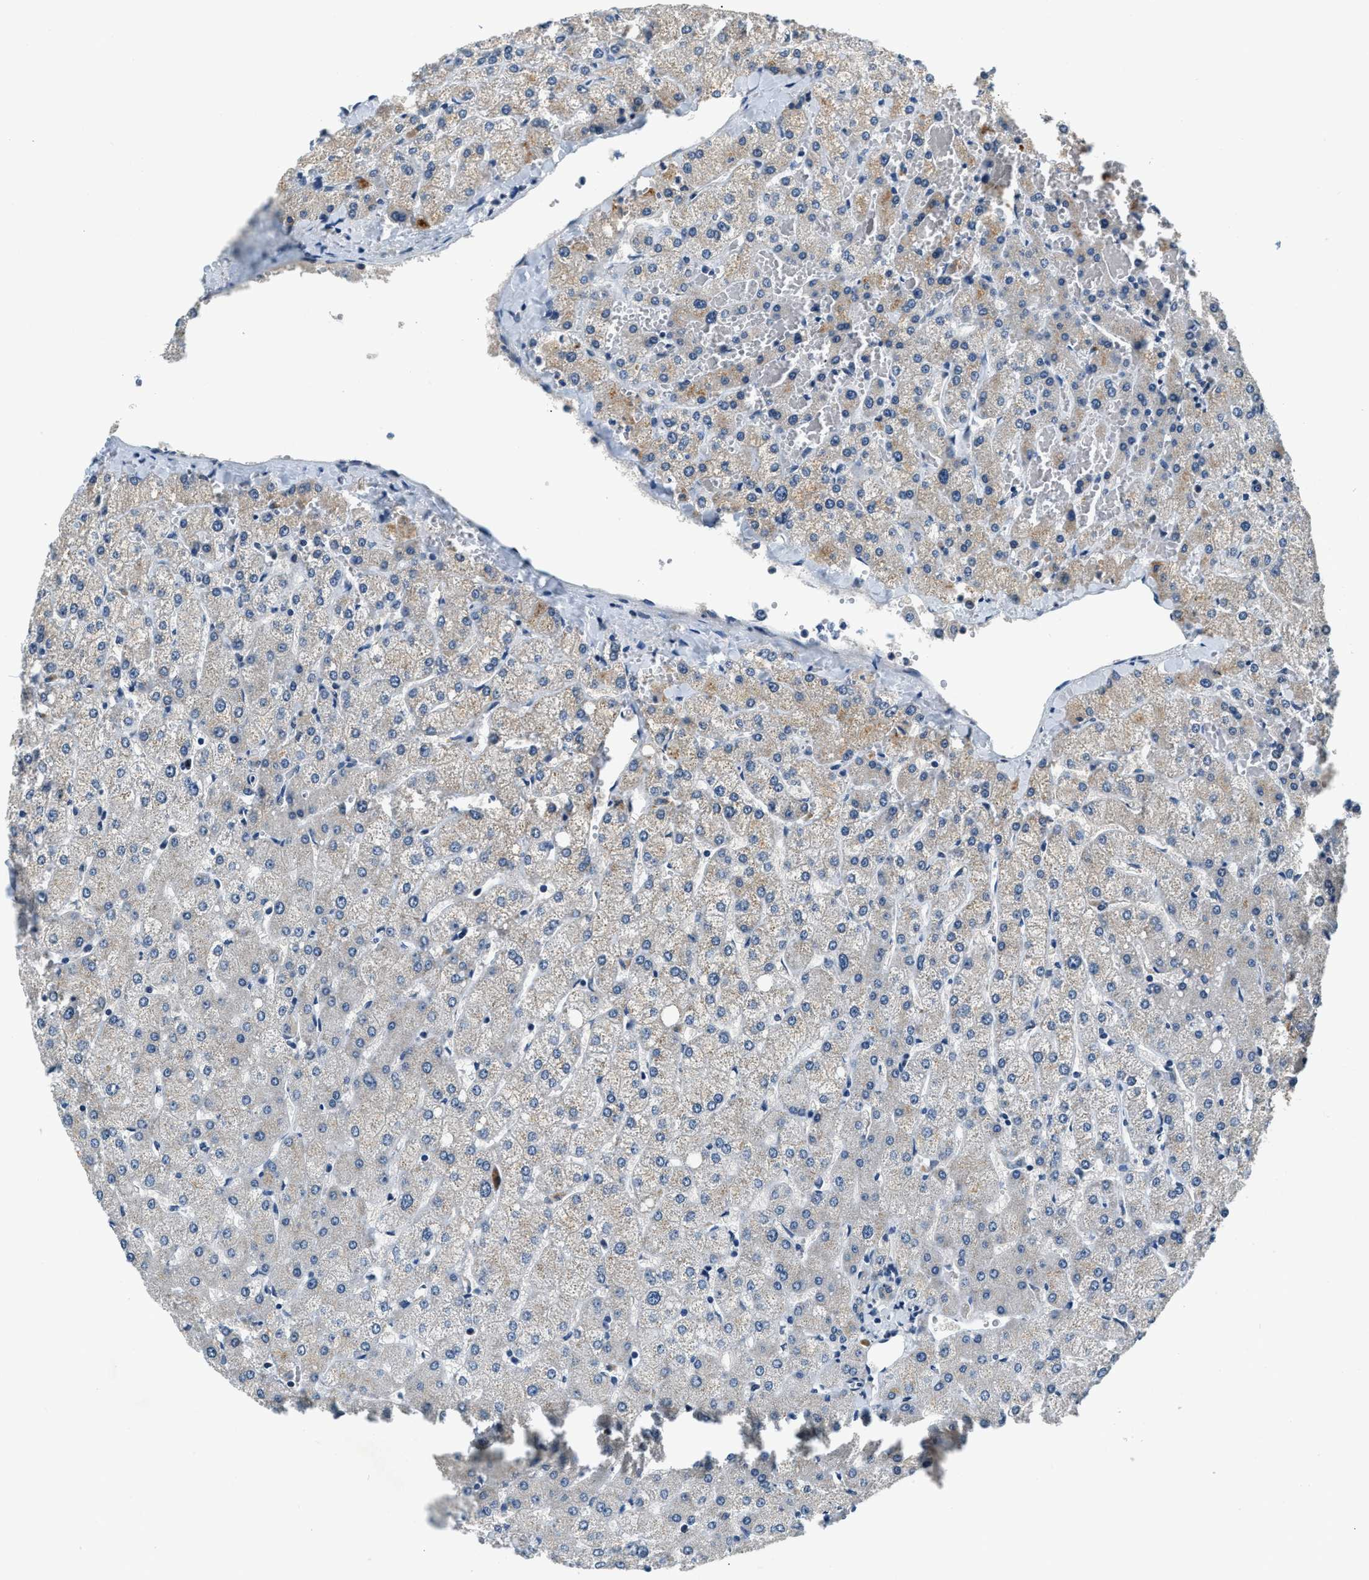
{"staining": {"intensity": "negative", "quantity": "none", "location": "none"}, "tissue": "liver", "cell_type": "Cholangiocytes", "image_type": "normal", "snomed": [{"axis": "morphology", "description": "Normal tissue, NOS"}, {"axis": "topography", "description": "Liver"}], "caption": "Photomicrograph shows no significant protein expression in cholangiocytes of benign liver.", "gene": "YAE1", "patient": {"sex": "female", "age": 54}}